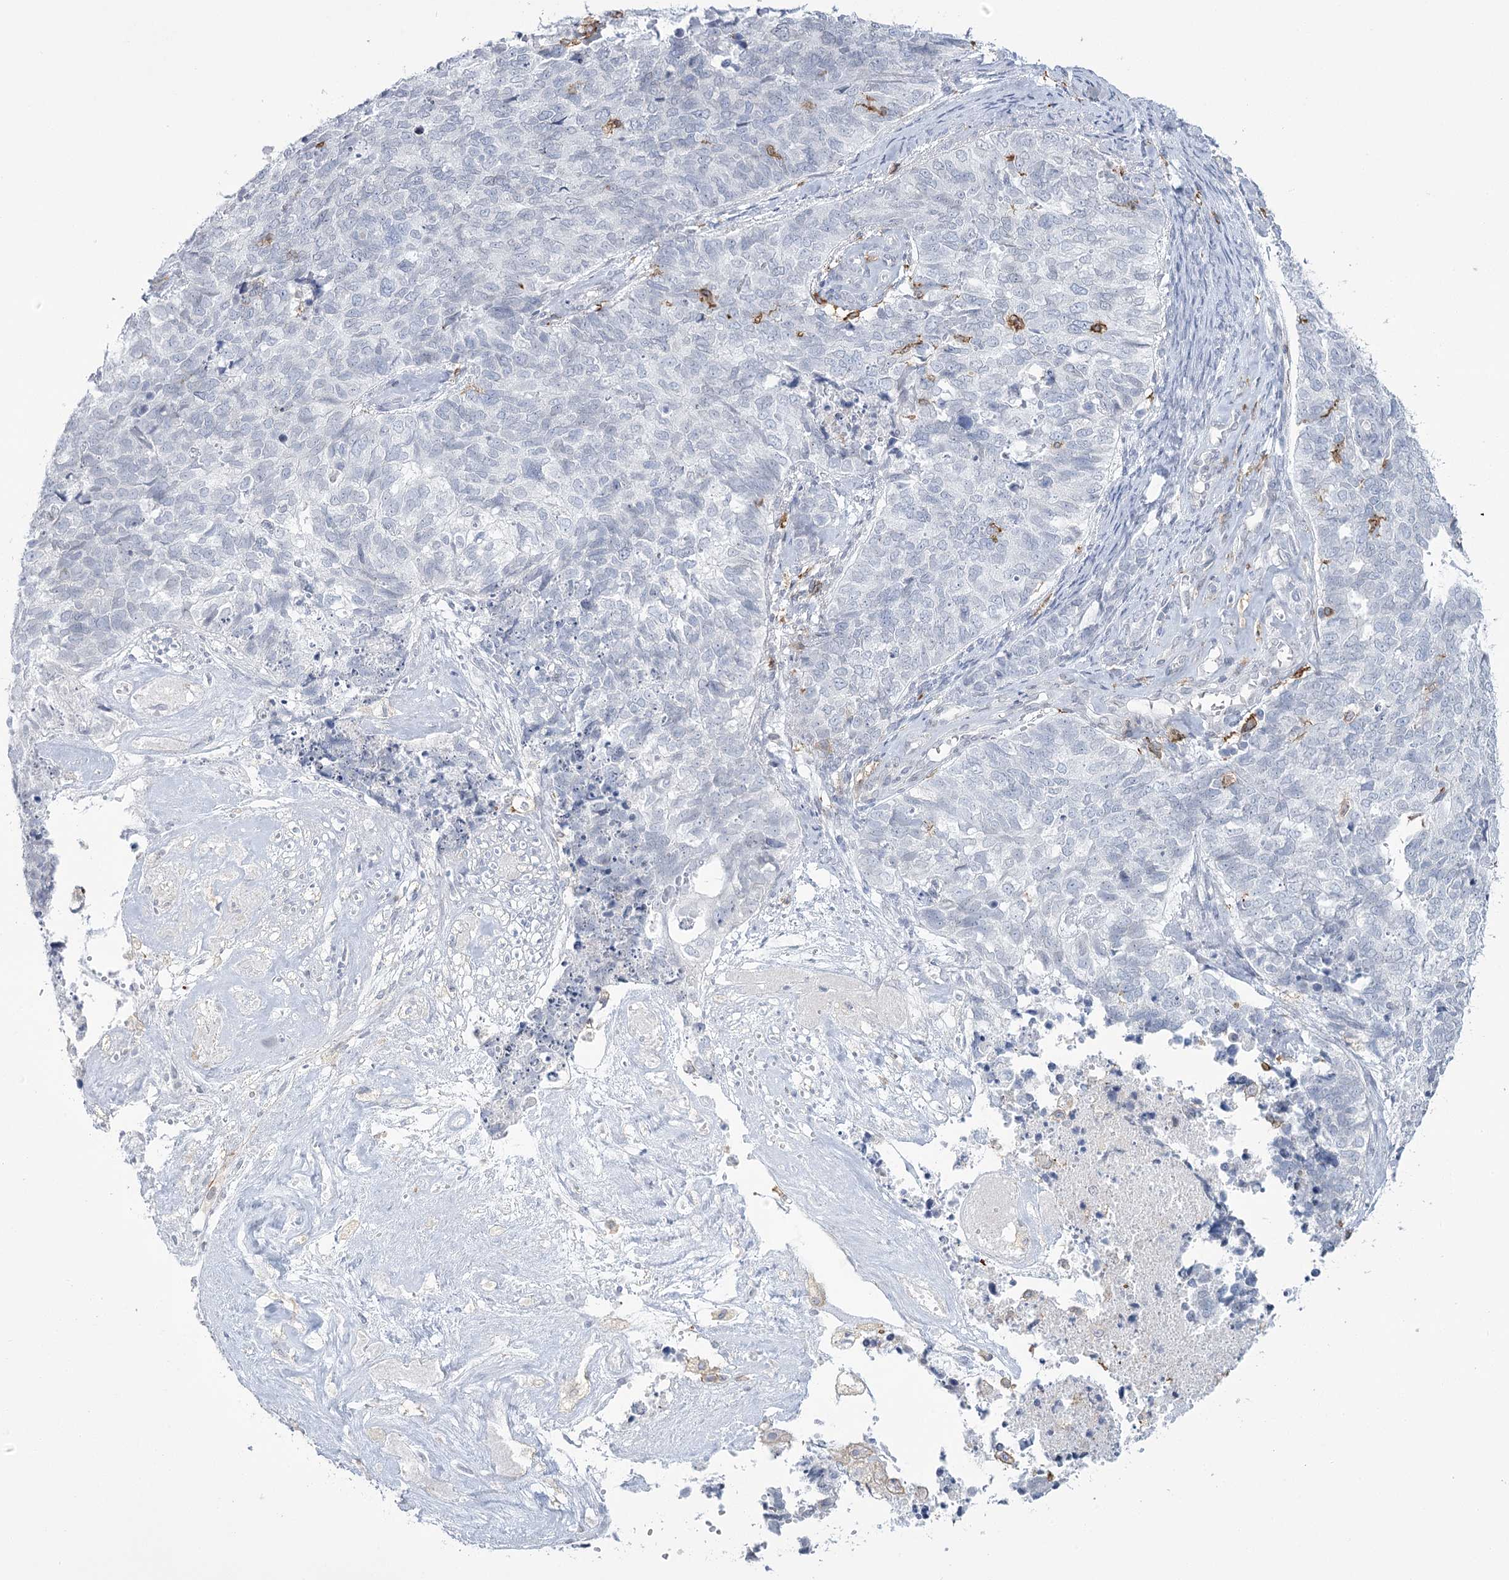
{"staining": {"intensity": "negative", "quantity": "none", "location": "none"}, "tissue": "cervical cancer", "cell_type": "Tumor cells", "image_type": "cancer", "snomed": [{"axis": "morphology", "description": "Squamous cell carcinoma, NOS"}, {"axis": "topography", "description": "Cervix"}], "caption": "Immunohistochemistry of cervical cancer (squamous cell carcinoma) reveals no staining in tumor cells.", "gene": "C11orf1", "patient": {"sex": "female", "age": 63}}